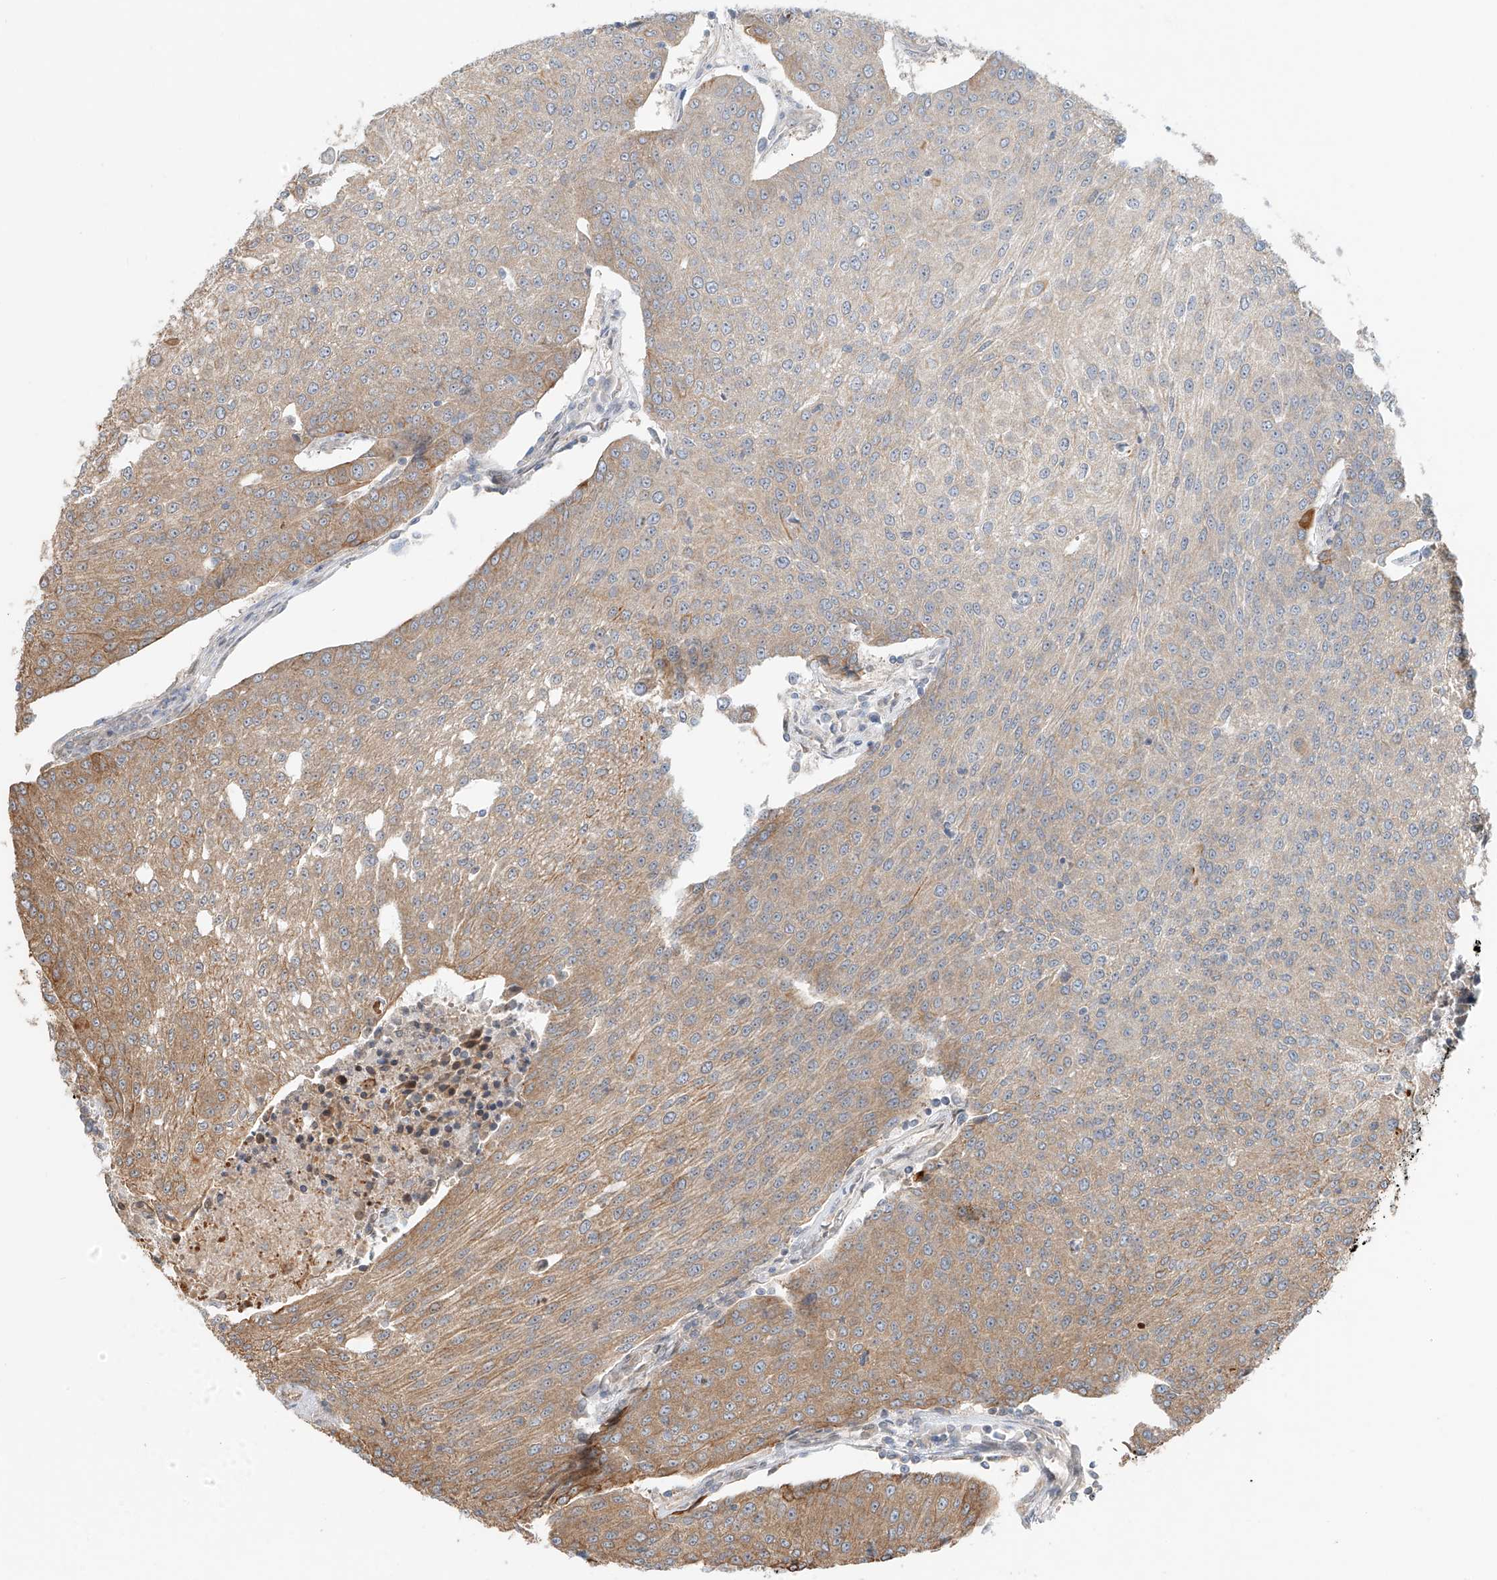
{"staining": {"intensity": "moderate", "quantity": "25%-75%", "location": "cytoplasmic/membranous"}, "tissue": "urothelial cancer", "cell_type": "Tumor cells", "image_type": "cancer", "snomed": [{"axis": "morphology", "description": "Urothelial carcinoma, High grade"}, {"axis": "topography", "description": "Urinary bladder"}], "caption": "The photomicrograph displays a brown stain indicating the presence of a protein in the cytoplasmic/membranous of tumor cells in urothelial carcinoma (high-grade).", "gene": "CEP162", "patient": {"sex": "female", "age": 85}}